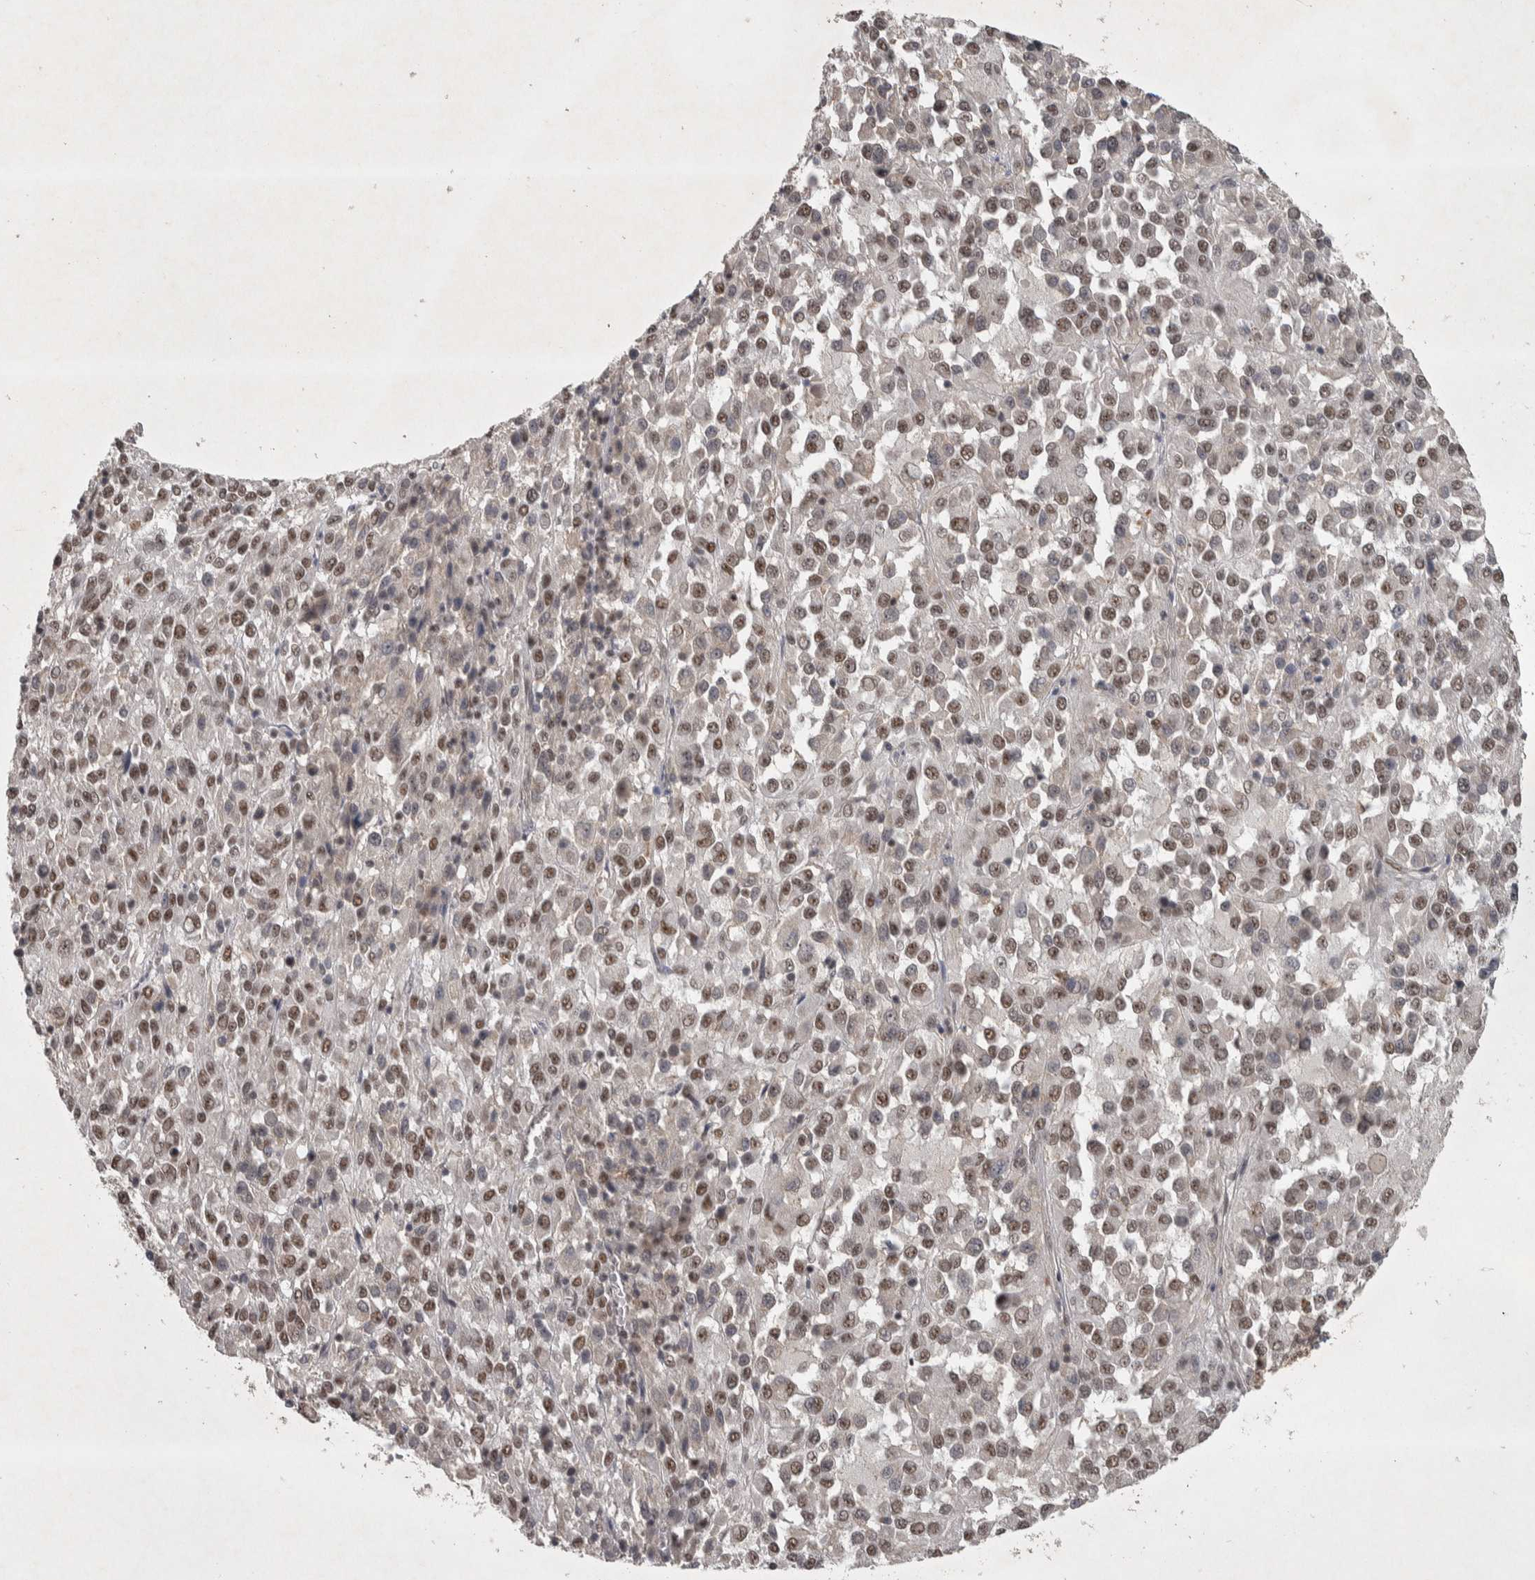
{"staining": {"intensity": "moderate", "quantity": ">75%", "location": "nuclear"}, "tissue": "melanoma", "cell_type": "Tumor cells", "image_type": "cancer", "snomed": [{"axis": "morphology", "description": "Malignant melanoma, Metastatic site"}, {"axis": "topography", "description": "Lung"}], "caption": "IHC (DAB (3,3'-diaminobenzidine)) staining of melanoma demonstrates moderate nuclear protein positivity in about >75% of tumor cells.", "gene": "DDX42", "patient": {"sex": "male", "age": 64}}